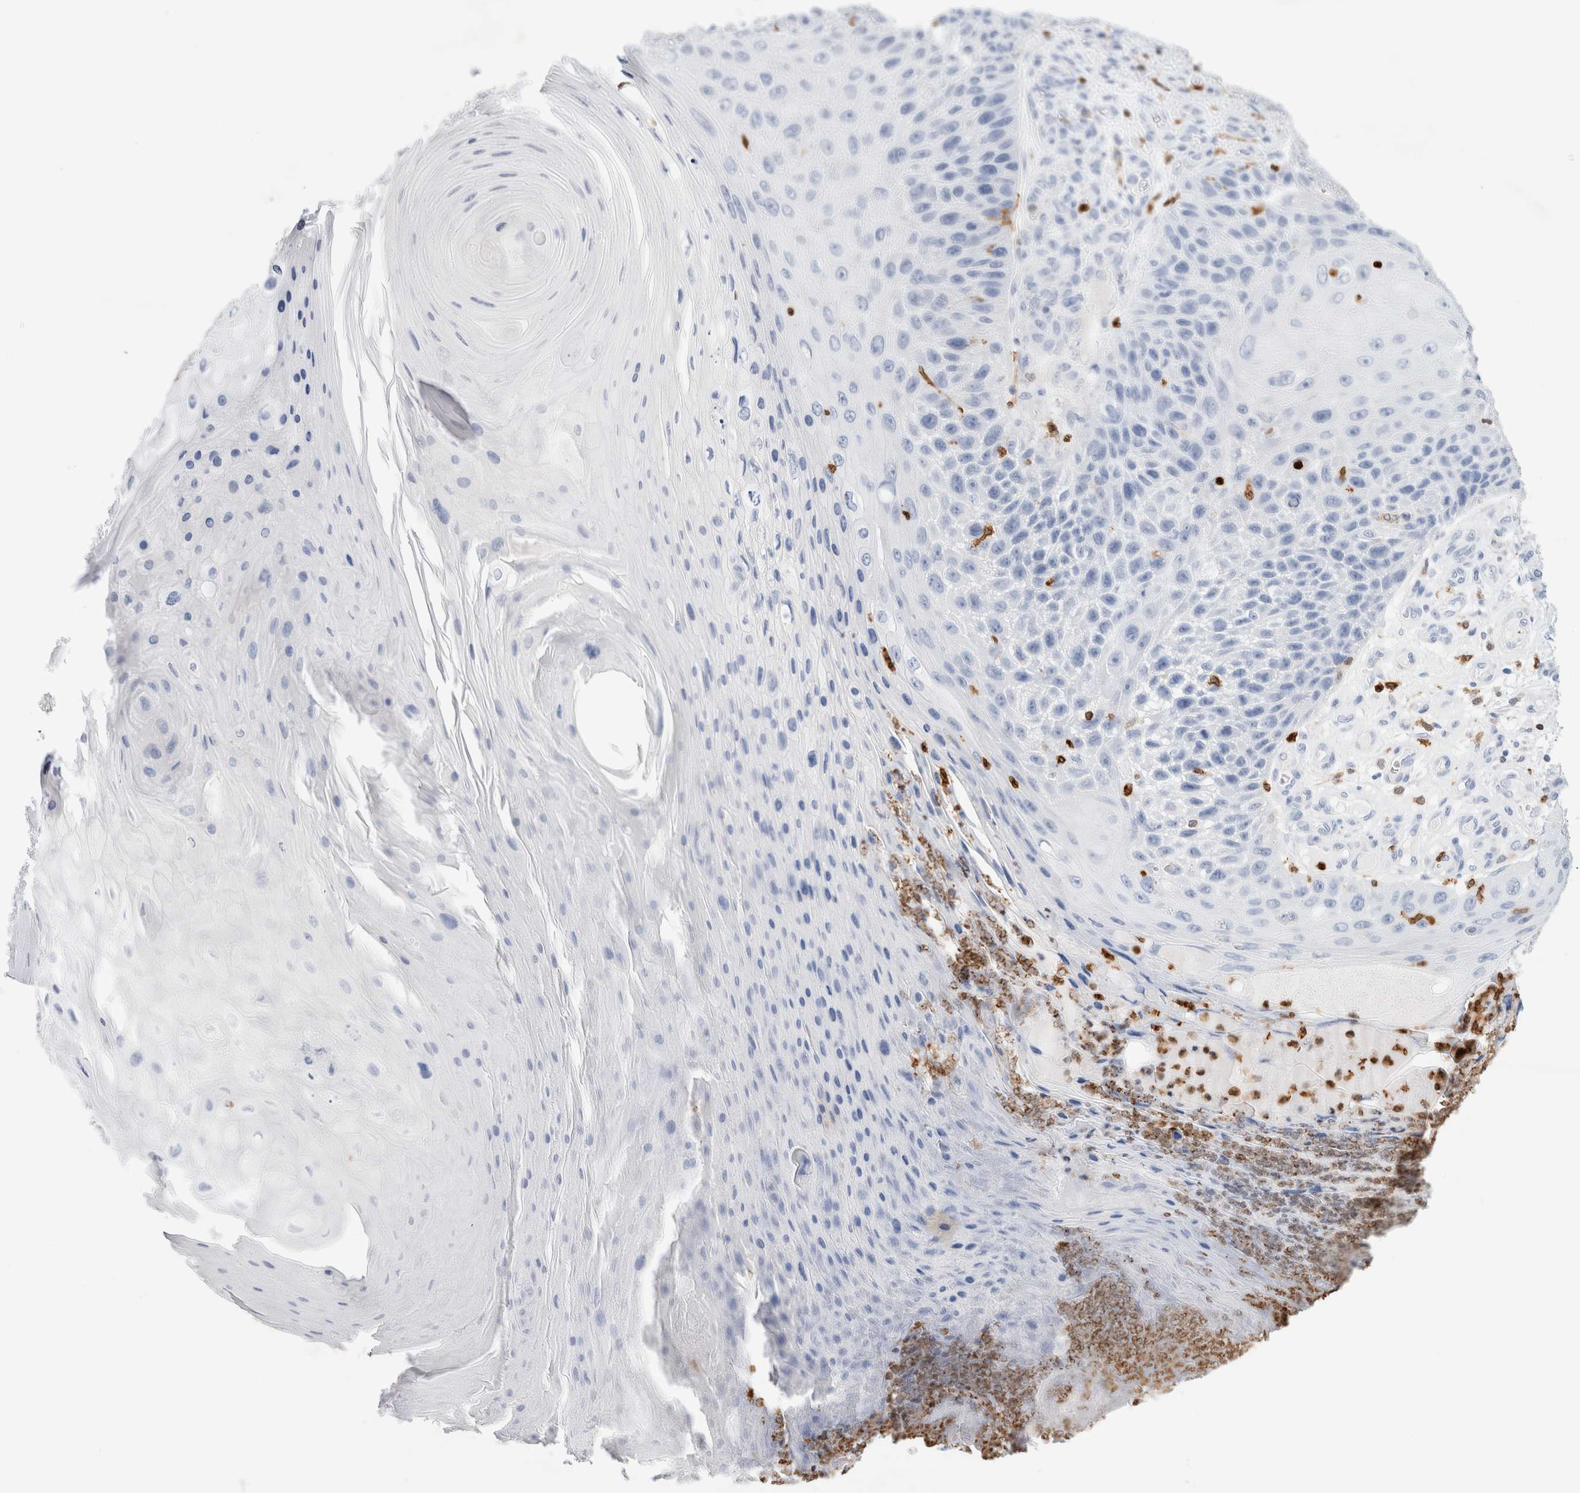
{"staining": {"intensity": "negative", "quantity": "none", "location": "none"}, "tissue": "skin cancer", "cell_type": "Tumor cells", "image_type": "cancer", "snomed": [{"axis": "morphology", "description": "Squamous cell carcinoma, NOS"}, {"axis": "topography", "description": "Skin"}], "caption": "A histopathology image of human squamous cell carcinoma (skin) is negative for staining in tumor cells. The staining is performed using DAB brown chromogen with nuclei counter-stained in using hematoxylin.", "gene": "ALOX5AP", "patient": {"sex": "female", "age": 88}}